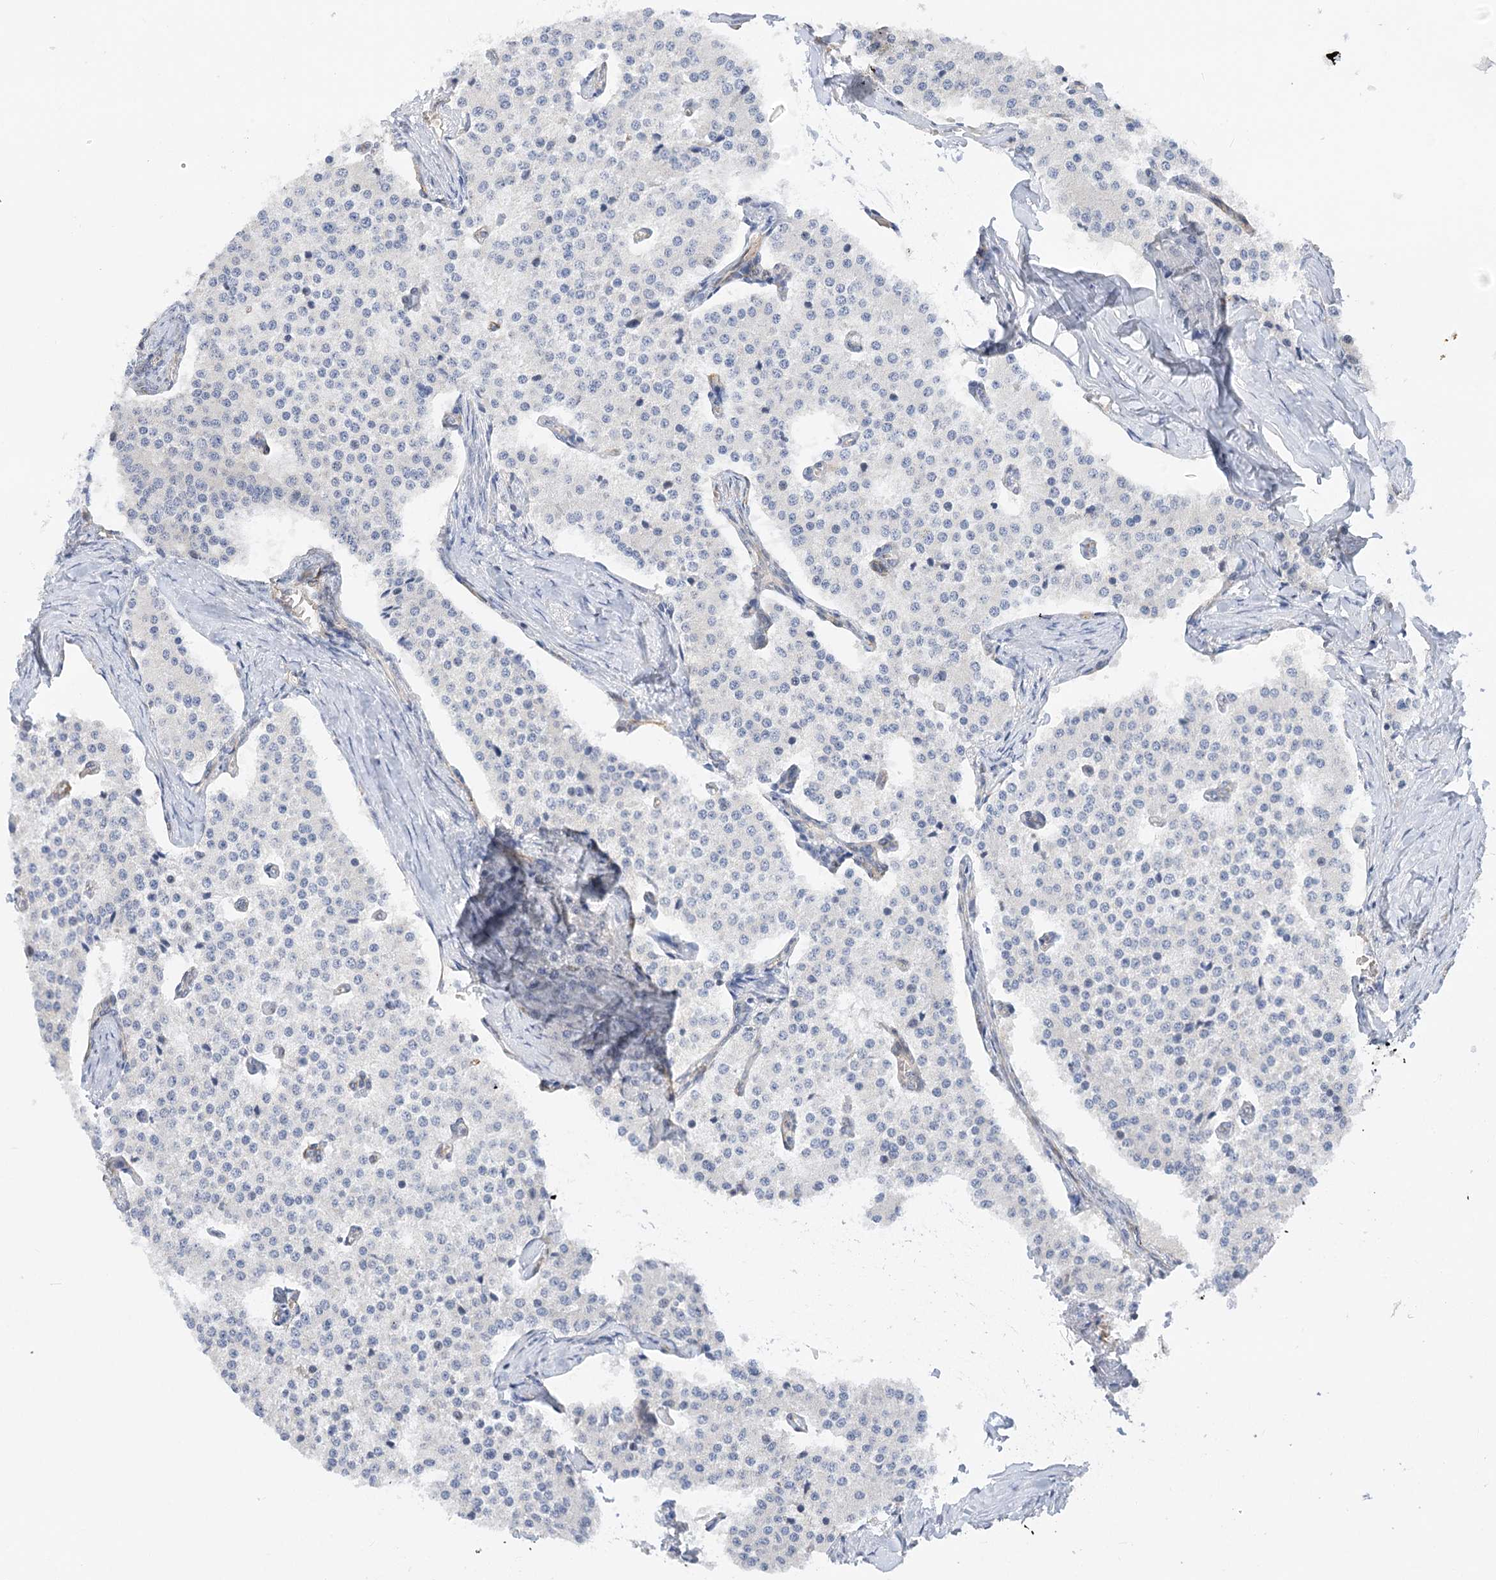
{"staining": {"intensity": "negative", "quantity": "none", "location": "none"}, "tissue": "carcinoid", "cell_type": "Tumor cells", "image_type": "cancer", "snomed": [{"axis": "morphology", "description": "Carcinoid, malignant, NOS"}, {"axis": "topography", "description": "Colon"}], "caption": "Tumor cells are negative for brown protein staining in carcinoid.", "gene": "NELL2", "patient": {"sex": "female", "age": 52}}